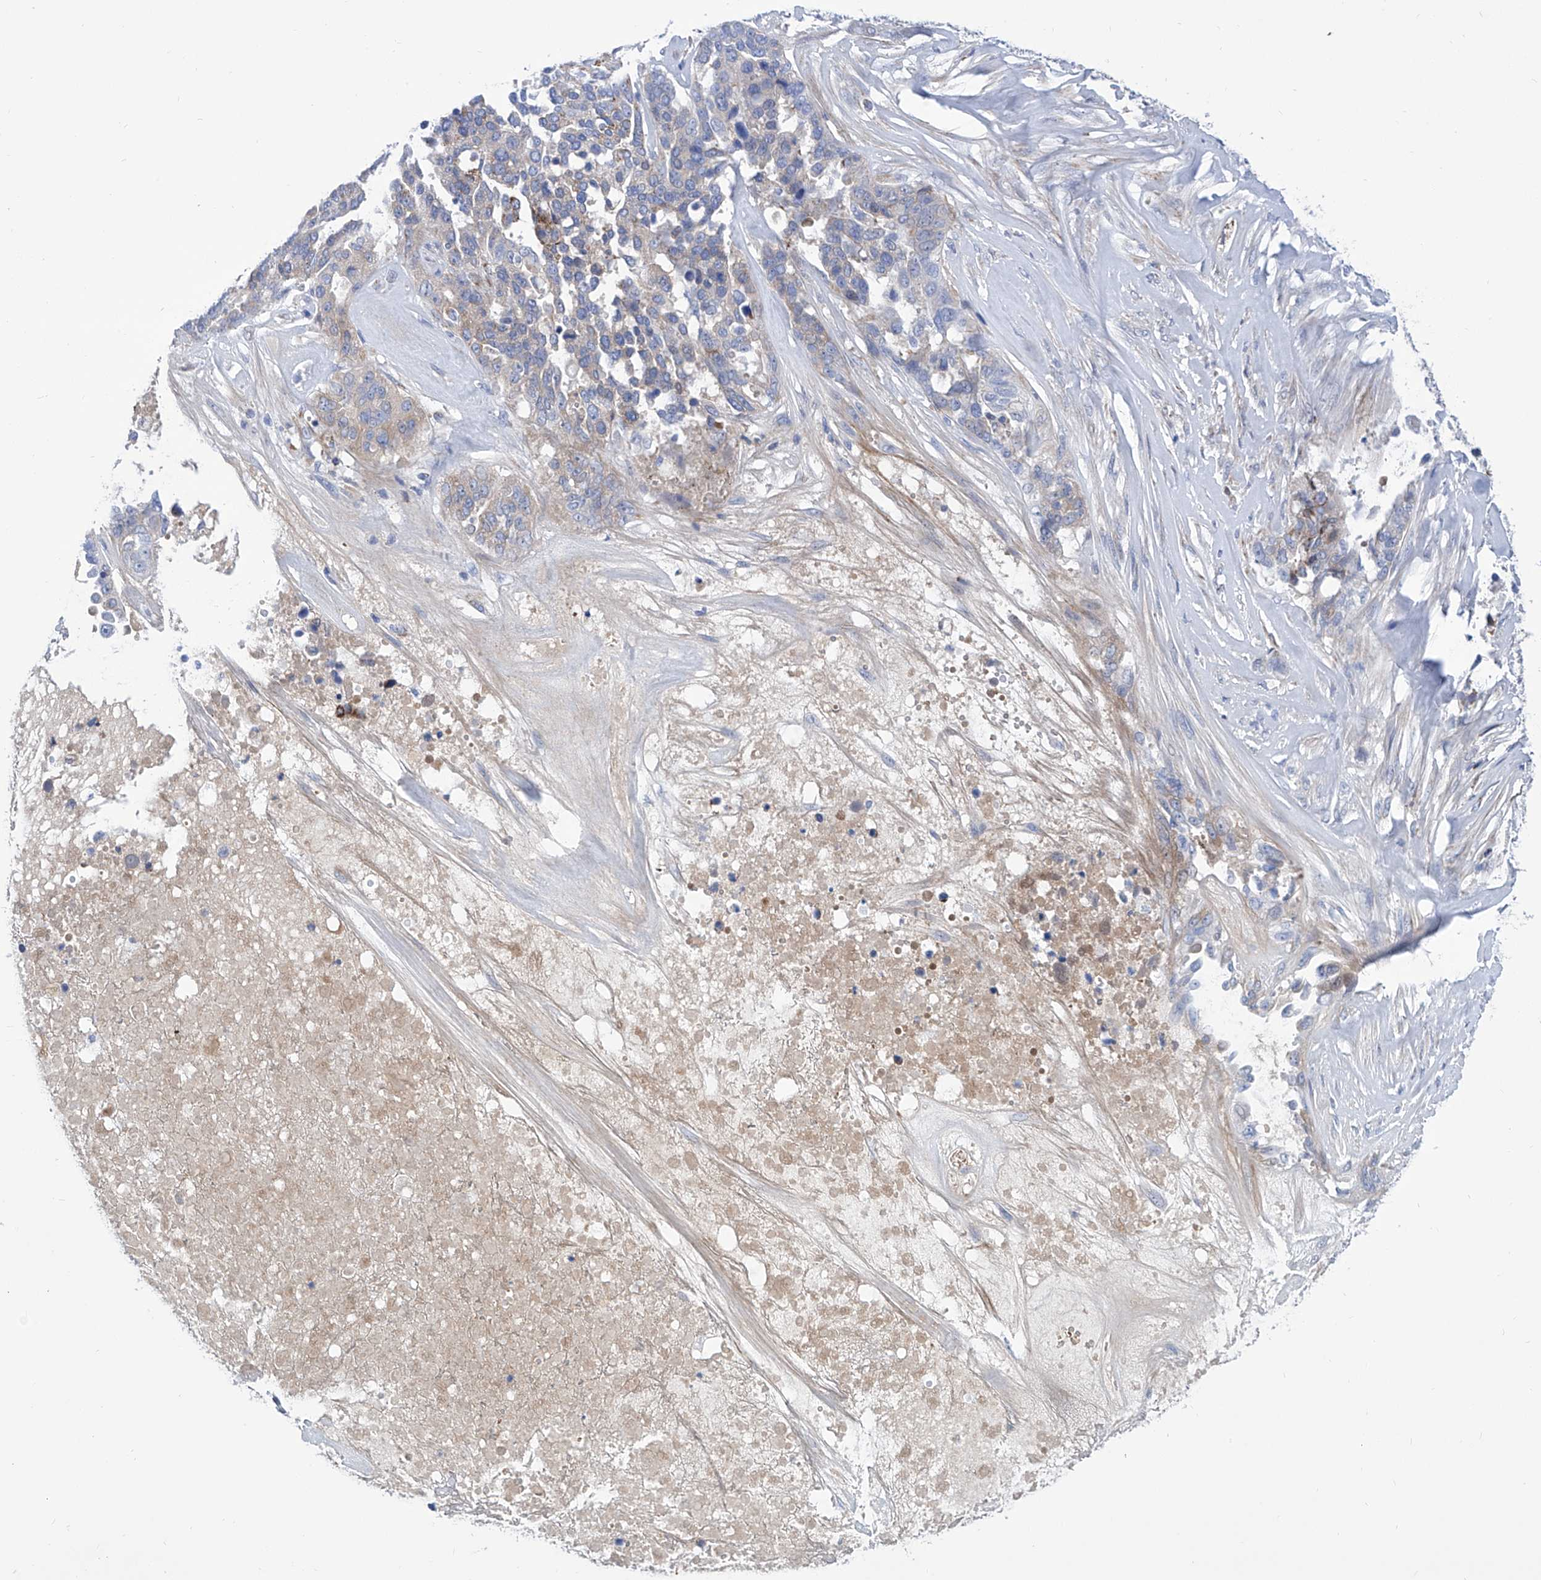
{"staining": {"intensity": "negative", "quantity": "none", "location": "none"}, "tissue": "ovarian cancer", "cell_type": "Tumor cells", "image_type": "cancer", "snomed": [{"axis": "morphology", "description": "Cystadenocarcinoma, serous, NOS"}, {"axis": "topography", "description": "Ovary"}], "caption": "DAB (3,3'-diaminobenzidine) immunohistochemical staining of human ovarian cancer reveals no significant staining in tumor cells.", "gene": "SRBD1", "patient": {"sex": "female", "age": 44}}